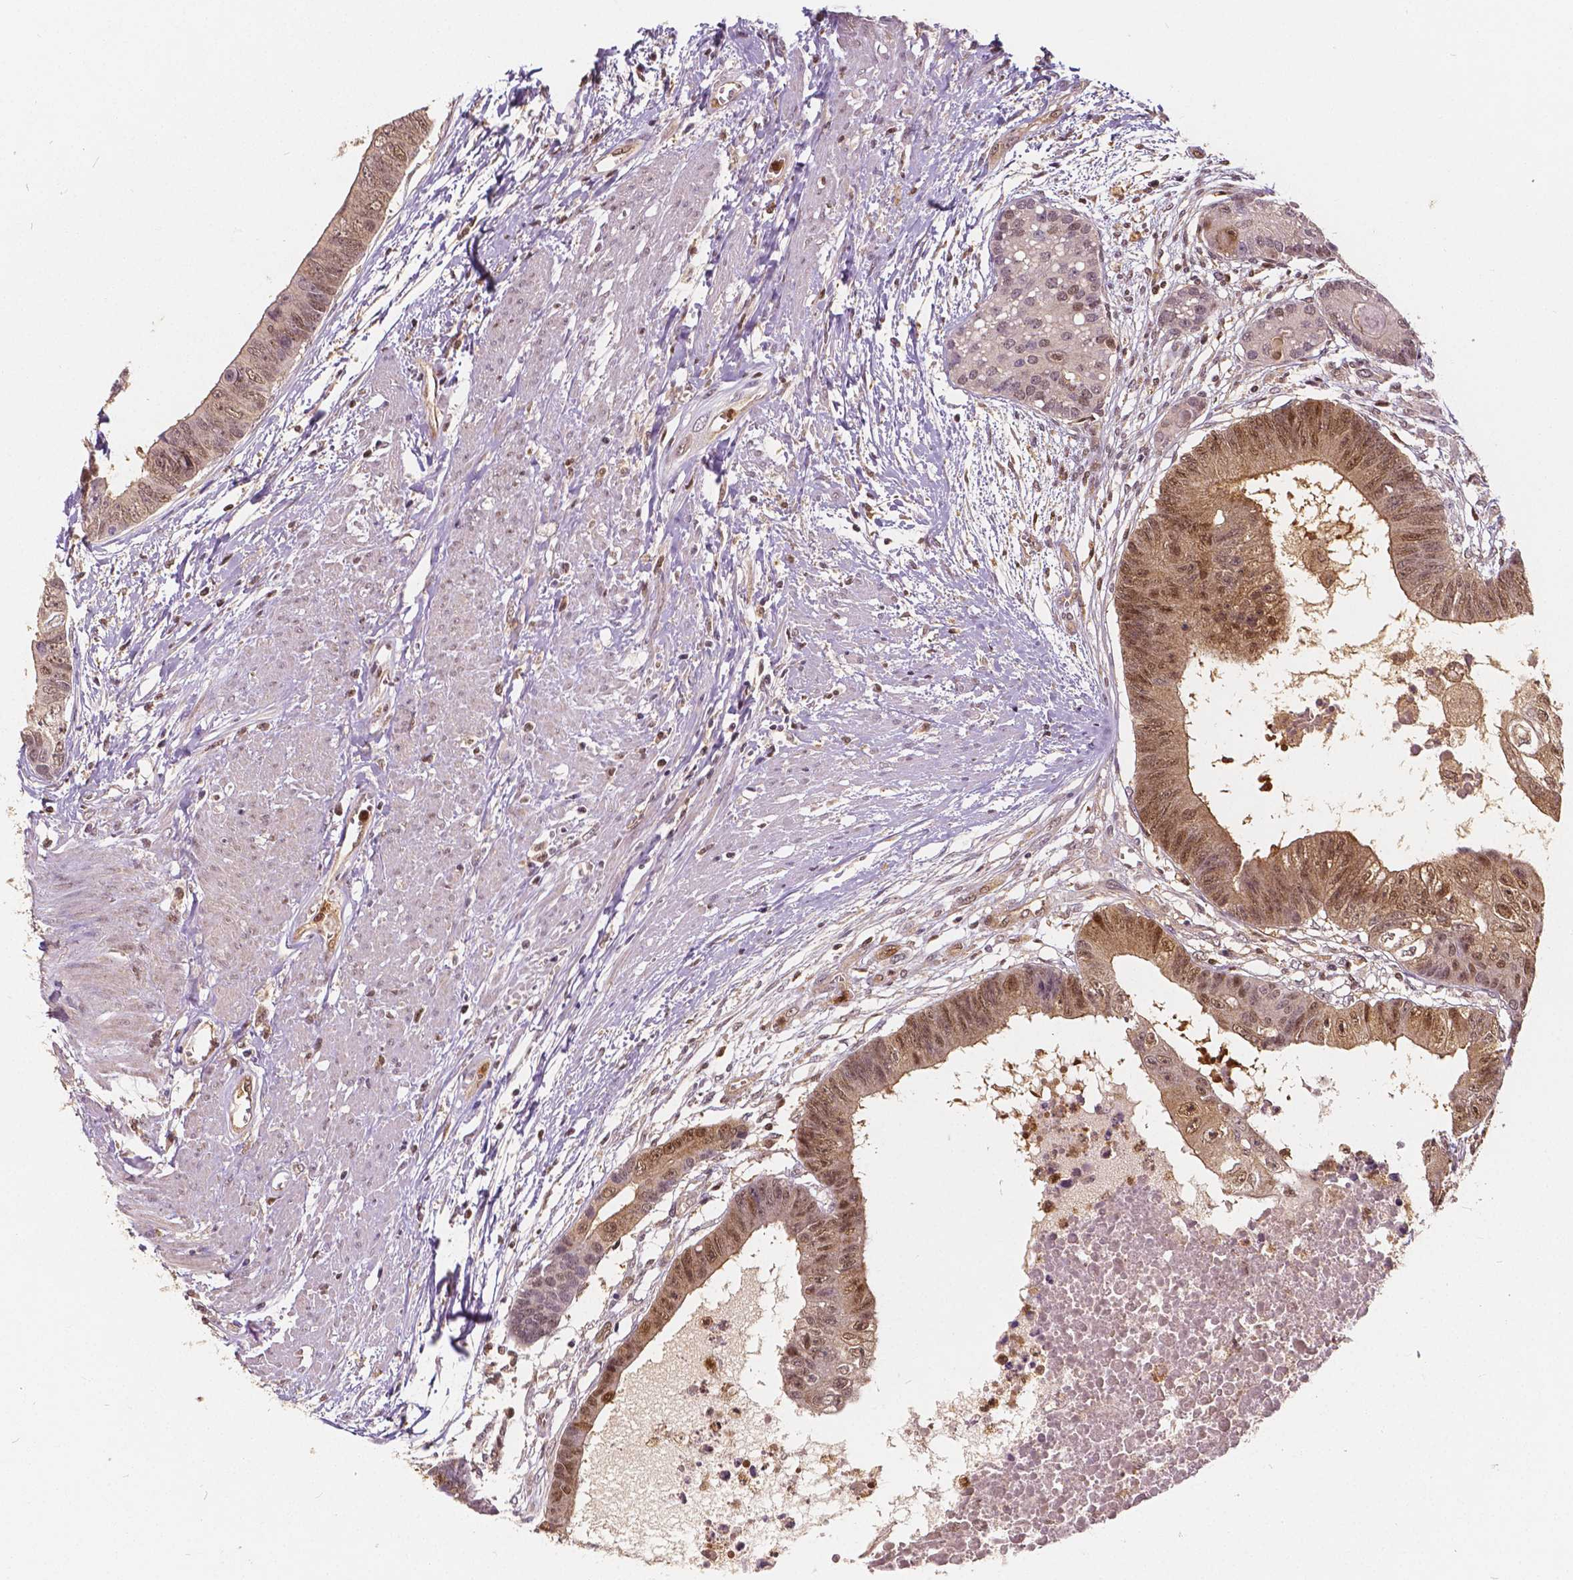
{"staining": {"intensity": "moderate", "quantity": ">75%", "location": "cytoplasmic/membranous,nuclear"}, "tissue": "colorectal cancer", "cell_type": "Tumor cells", "image_type": "cancer", "snomed": [{"axis": "morphology", "description": "Adenocarcinoma, NOS"}, {"axis": "topography", "description": "Rectum"}], "caption": "Immunohistochemistry image of human colorectal cancer stained for a protein (brown), which demonstrates medium levels of moderate cytoplasmic/membranous and nuclear positivity in about >75% of tumor cells.", "gene": "NAPRT", "patient": {"sex": "male", "age": 63}}